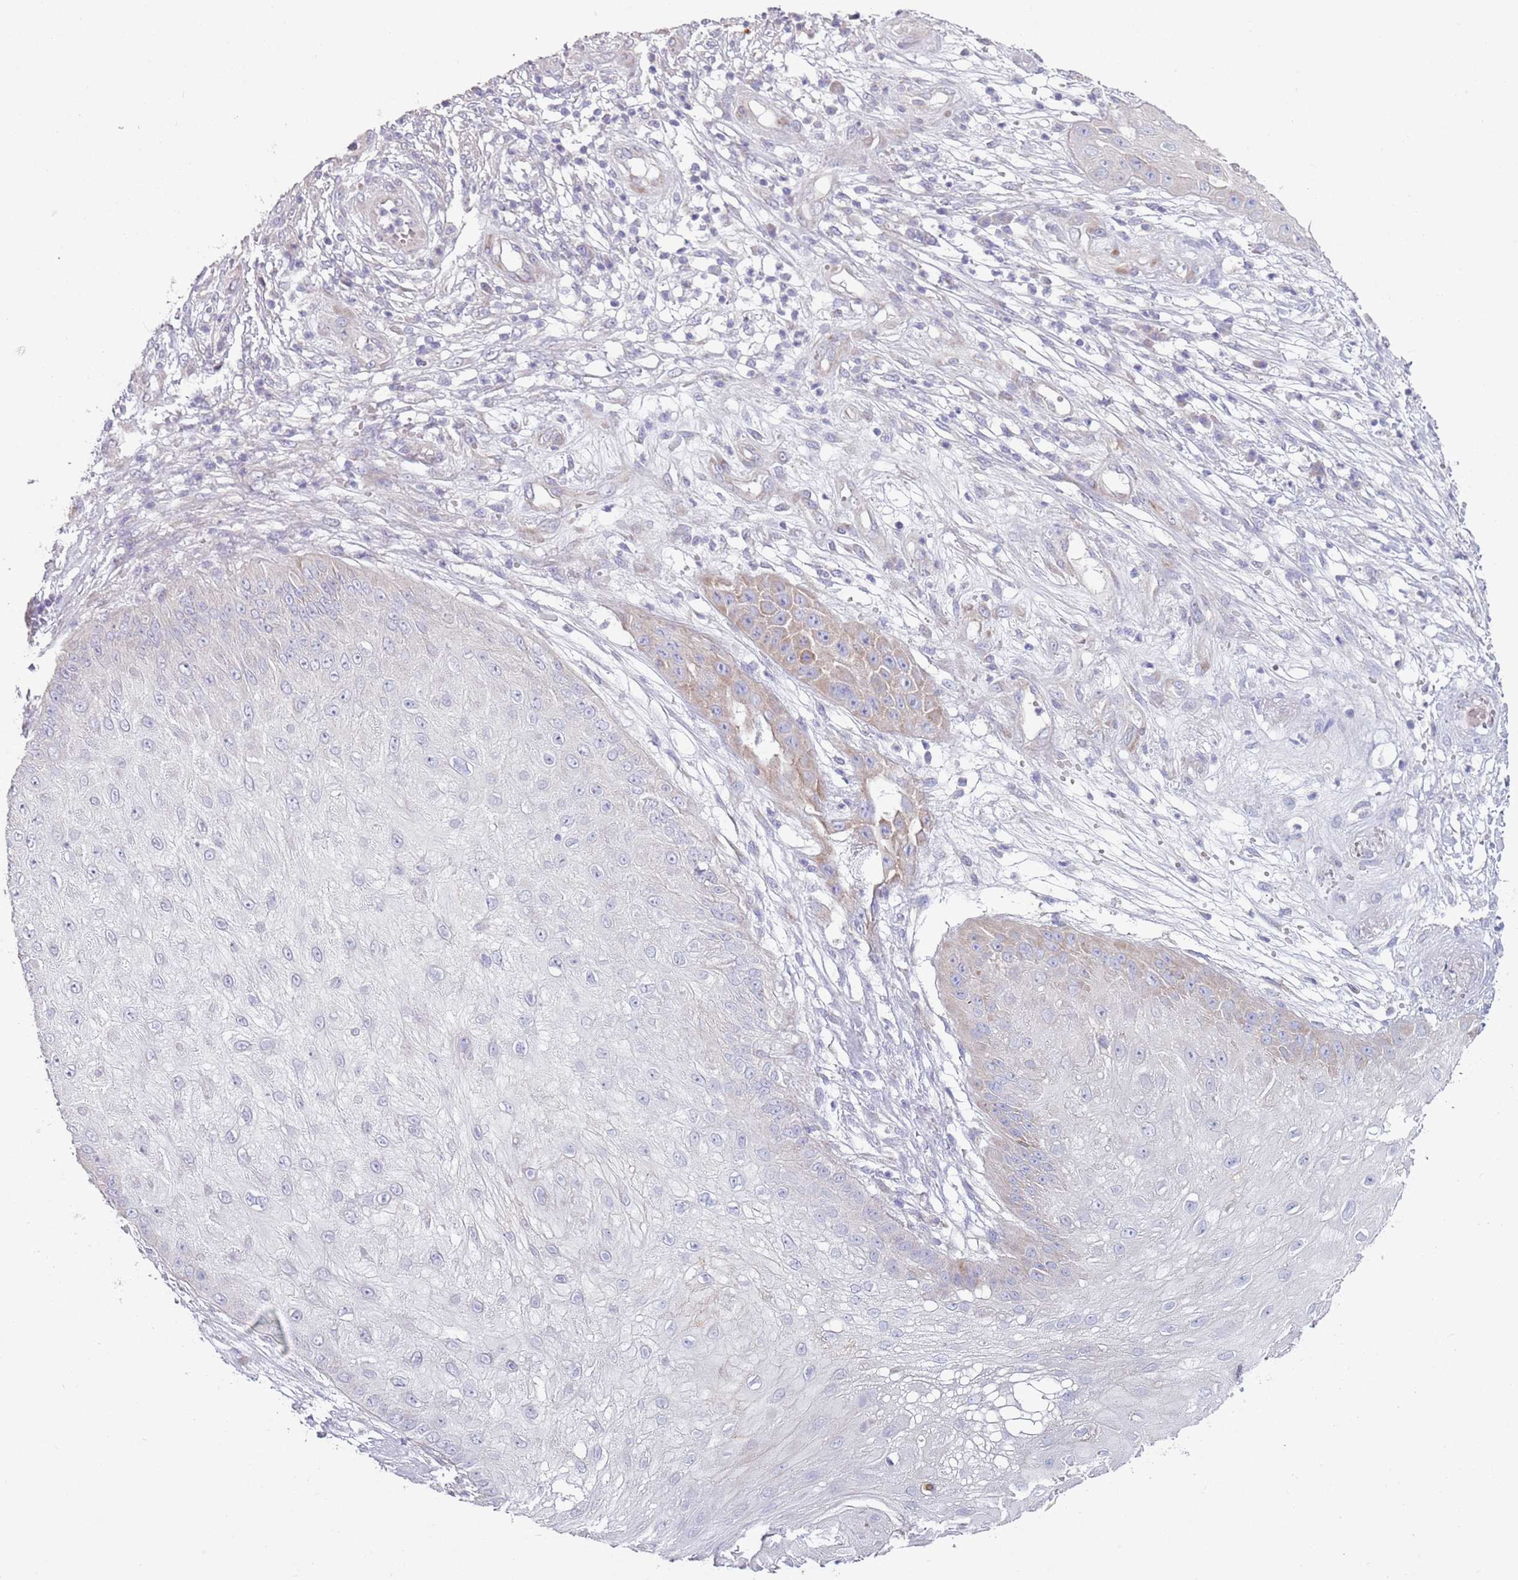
{"staining": {"intensity": "negative", "quantity": "none", "location": "none"}, "tissue": "skin cancer", "cell_type": "Tumor cells", "image_type": "cancer", "snomed": [{"axis": "morphology", "description": "Squamous cell carcinoma, NOS"}, {"axis": "topography", "description": "Skin"}], "caption": "Tumor cells show no significant protein staining in skin cancer.", "gene": "ZNF583", "patient": {"sex": "male", "age": 70}}